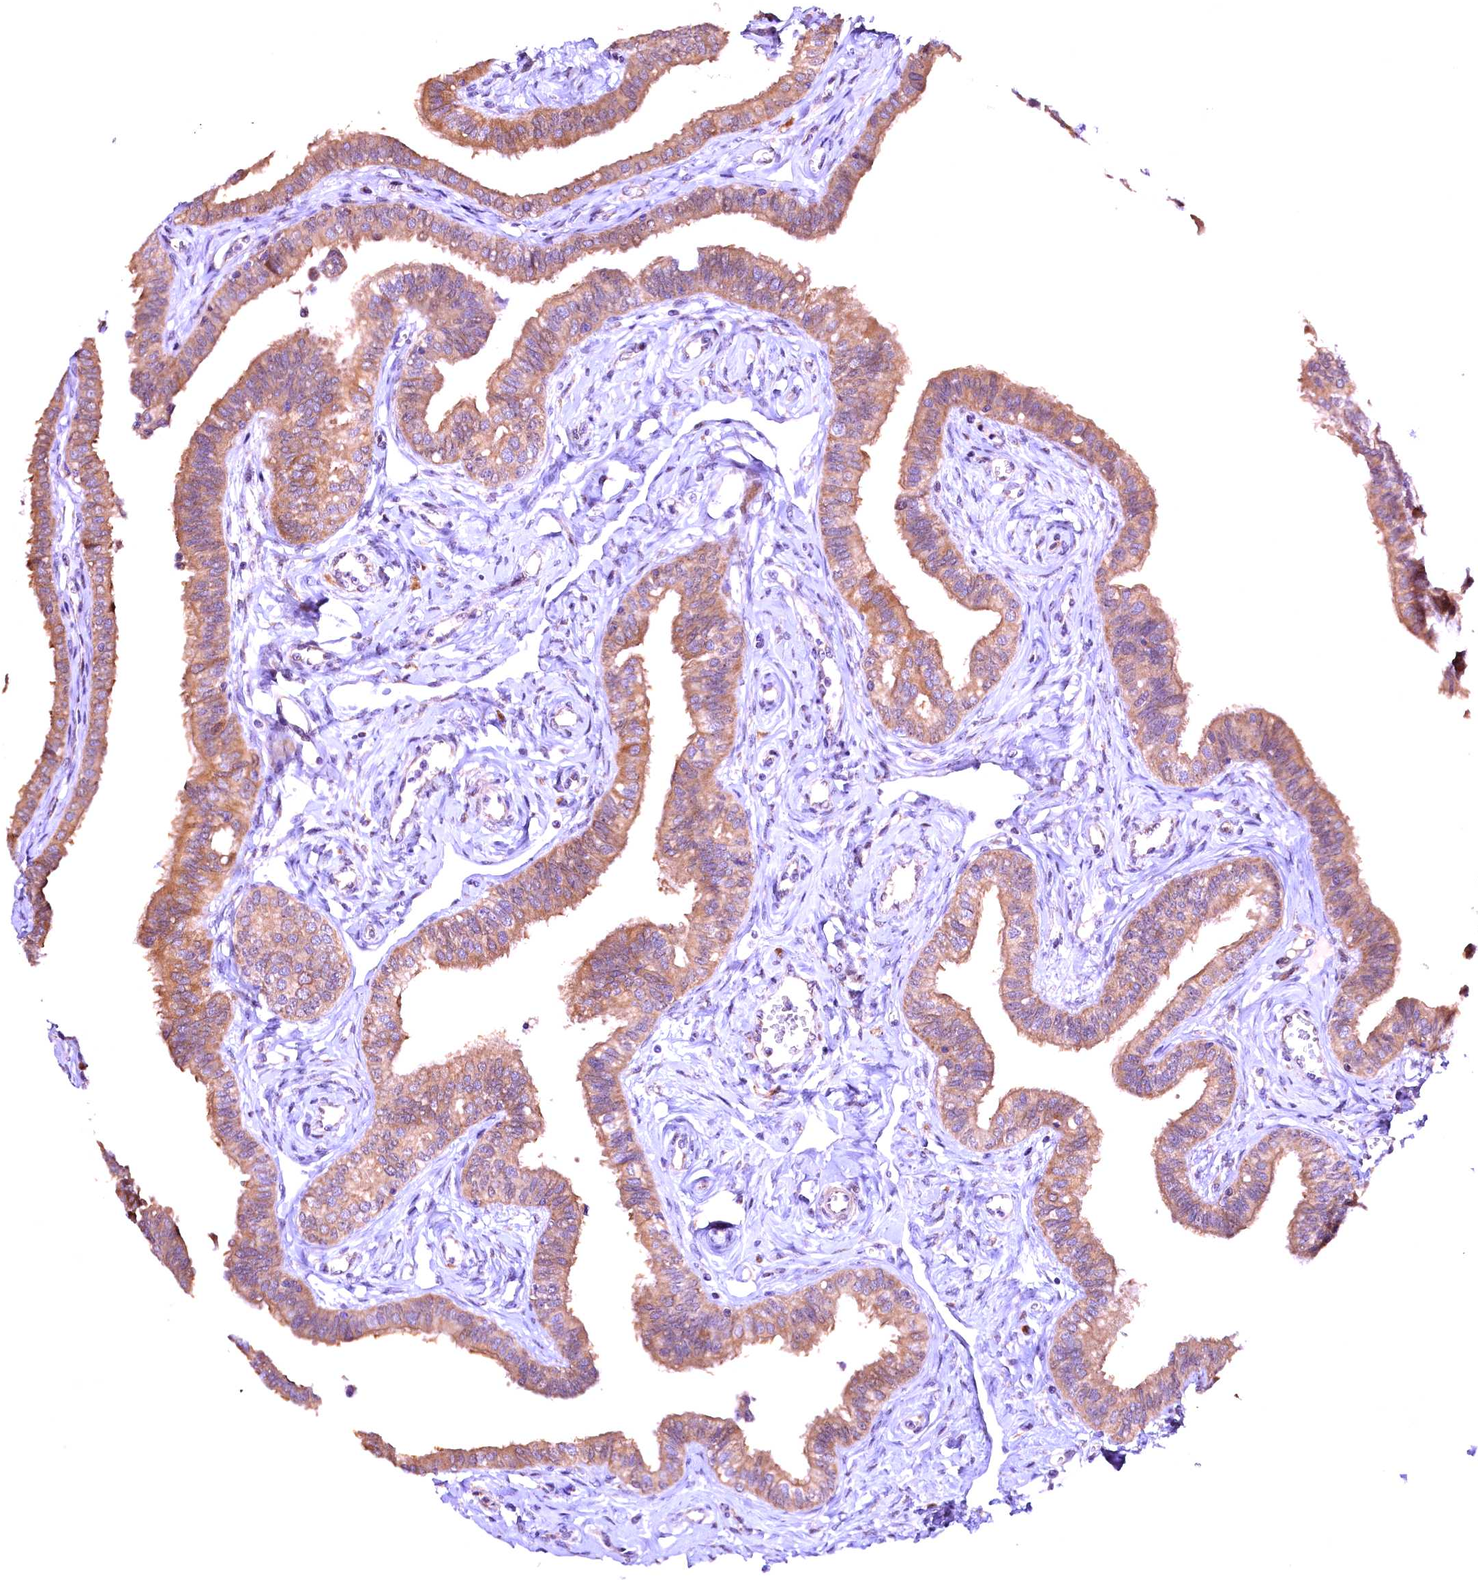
{"staining": {"intensity": "moderate", "quantity": ">75%", "location": "cytoplasmic/membranous"}, "tissue": "fallopian tube", "cell_type": "Glandular cells", "image_type": "normal", "snomed": [{"axis": "morphology", "description": "Normal tissue, NOS"}, {"axis": "morphology", "description": "Carcinoma, NOS"}, {"axis": "topography", "description": "Fallopian tube"}, {"axis": "topography", "description": "Ovary"}], "caption": "An immunohistochemistry (IHC) micrograph of normal tissue is shown. Protein staining in brown labels moderate cytoplasmic/membranous positivity in fallopian tube within glandular cells.", "gene": "RPUSD2", "patient": {"sex": "female", "age": 59}}